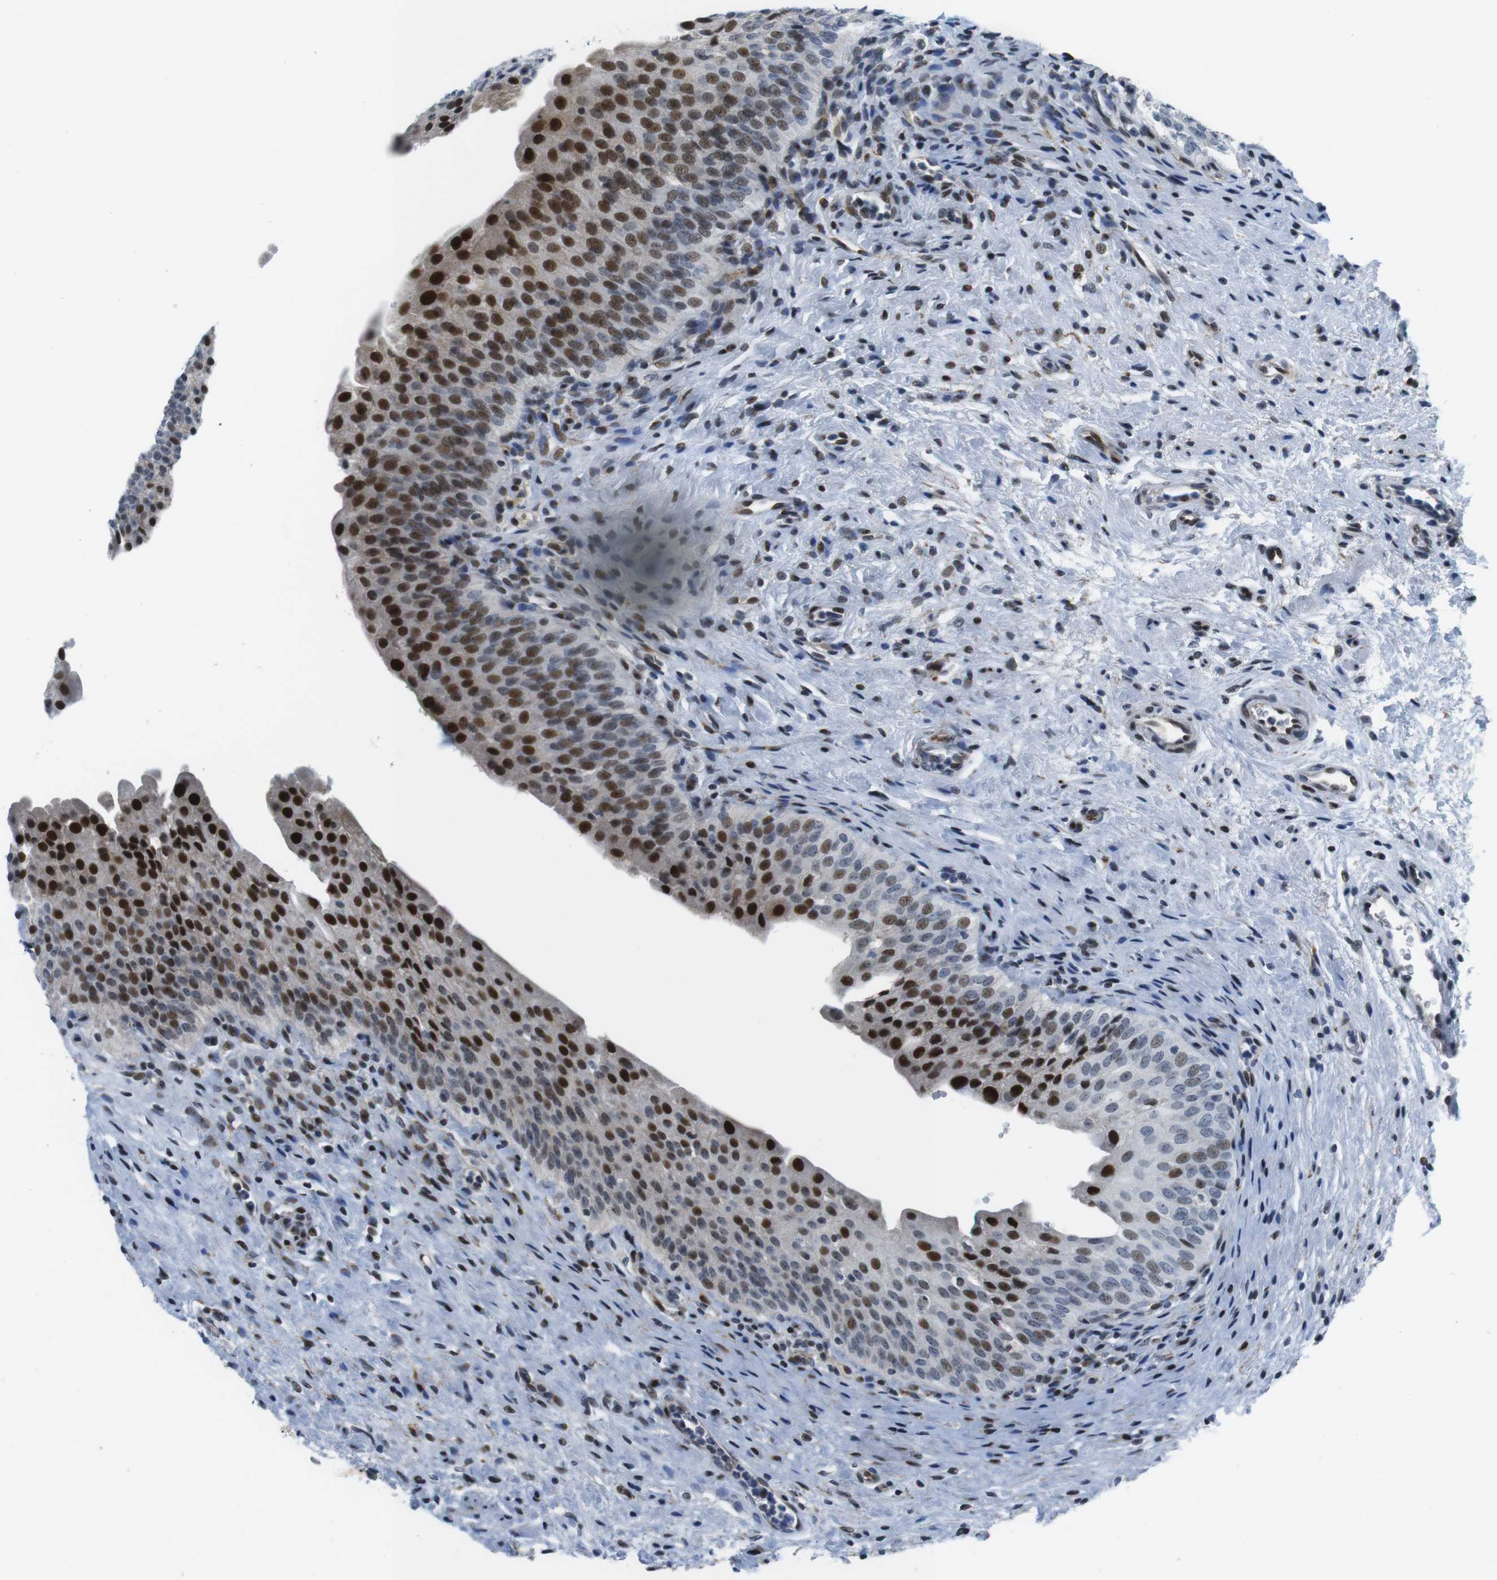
{"staining": {"intensity": "strong", "quantity": "25%-75%", "location": "nuclear"}, "tissue": "urinary bladder", "cell_type": "Urothelial cells", "image_type": "normal", "snomed": [{"axis": "morphology", "description": "Normal tissue, NOS"}, {"axis": "morphology", "description": "Urothelial carcinoma, High grade"}, {"axis": "topography", "description": "Urinary bladder"}], "caption": "A high amount of strong nuclear staining is appreciated in about 25%-75% of urothelial cells in unremarkable urinary bladder.", "gene": "MLH1", "patient": {"sex": "male", "age": 46}}